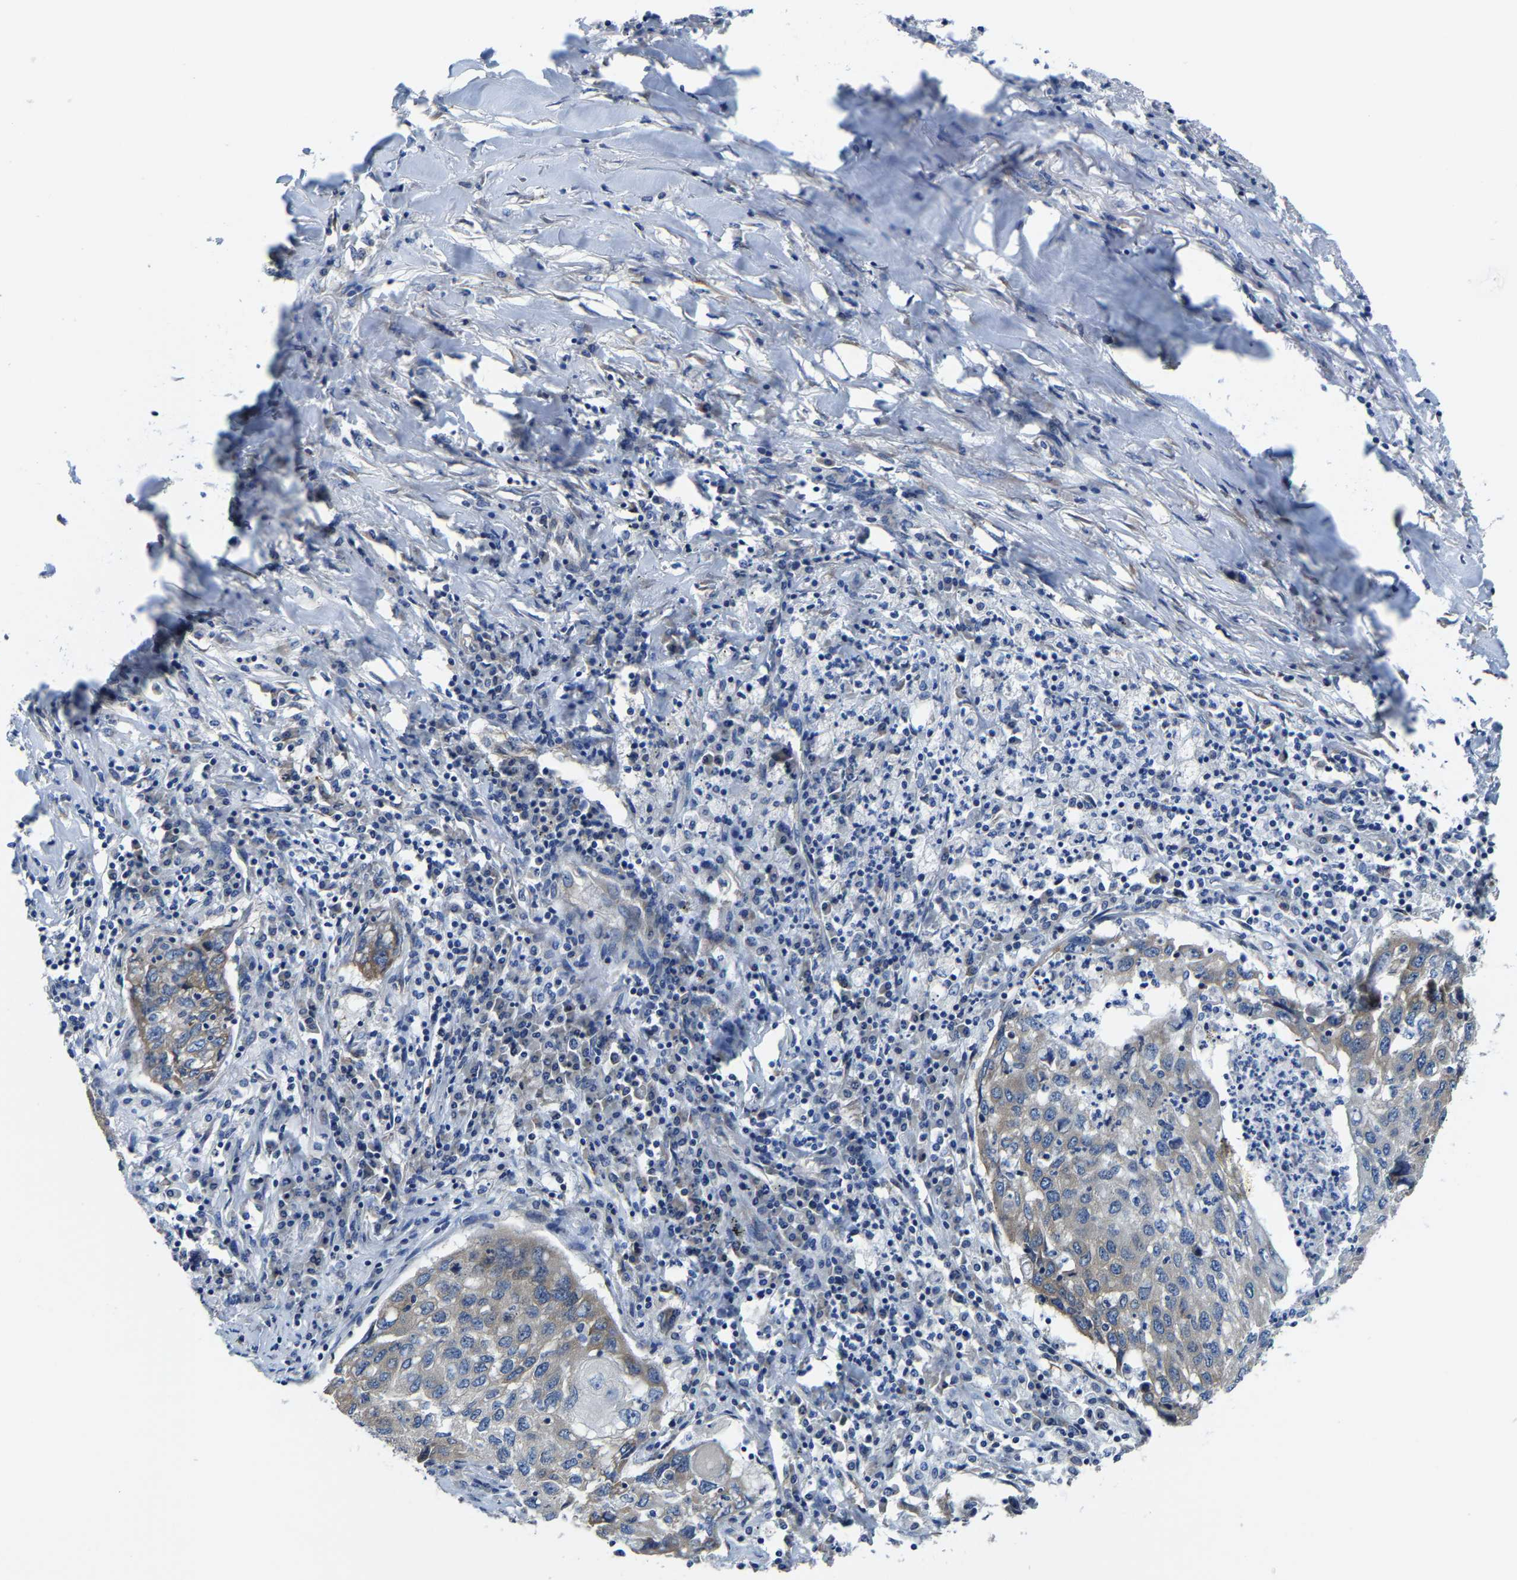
{"staining": {"intensity": "weak", "quantity": "<25%", "location": "cytoplasmic/membranous"}, "tissue": "lung cancer", "cell_type": "Tumor cells", "image_type": "cancer", "snomed": [{"axis": "morphology", "description": "Squamous cell carcinoma, NOS"}, {"axis": "topography", "description": "Lung"}], "caption": "Photomicrograph shows no significant protein expression in tumor cells of squamous cell carcinoma (lung).", "gene": "G3BP2", "patient": {"sex": "female", "age": 63}}